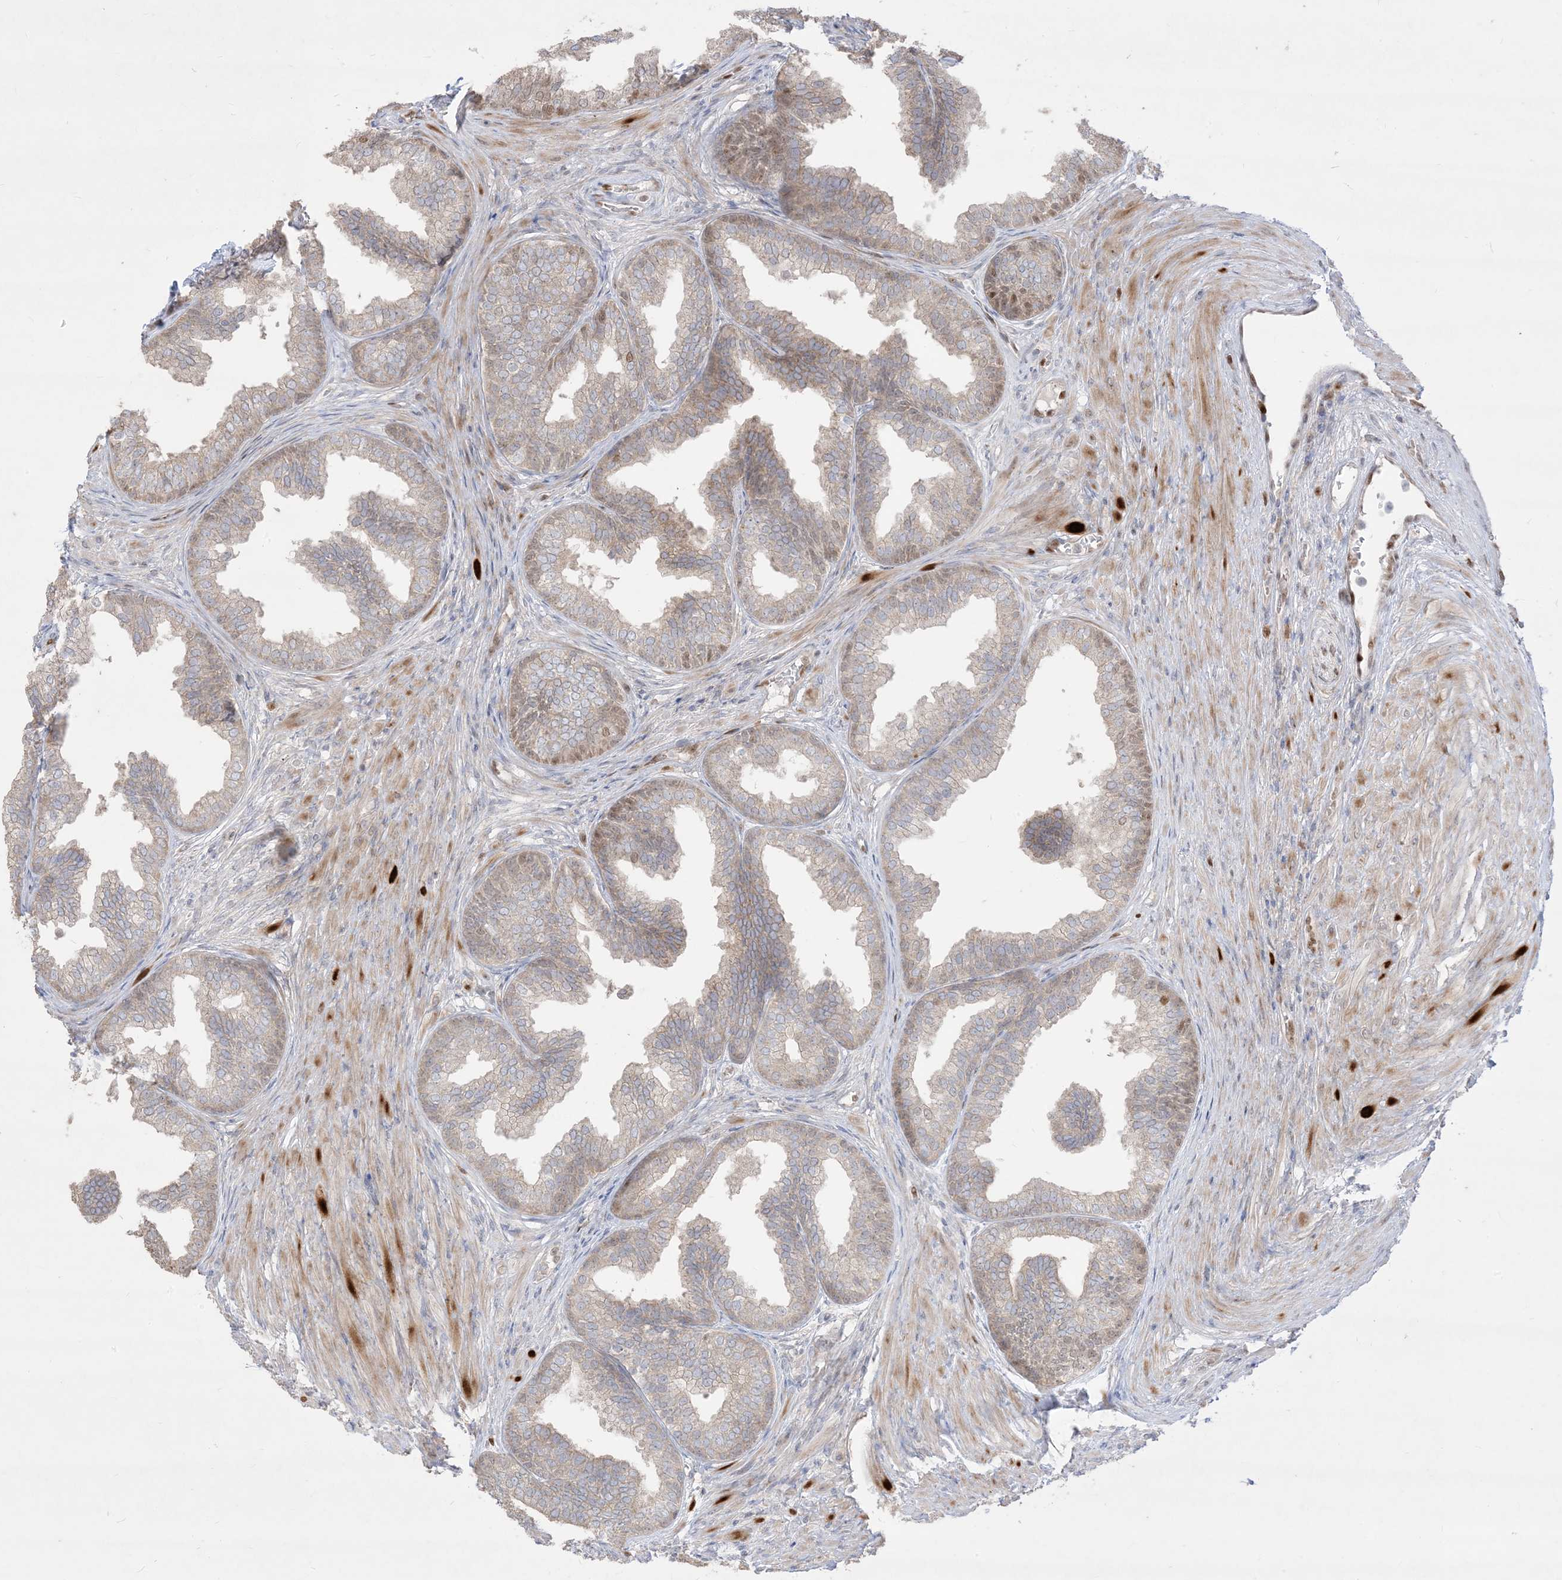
{"staining": {"intensity": "weak", "quantity": "25%-75%", "location": "cytoplasmic/membranous,nuclear"}, "tissue": "prostate", "cell_type": "Glandular cells", "image_type": "normal", "snomed": [{"axis": "morphology", "description": "Normal tissue, NOS"}, {"axis": "topography", "description": "Prostate"}], "caption": "Immunohistochemistry of unremarkable human prostate shows low levels of weak cytoplasmic/membranous,nuclear staining in approximately 25%-75% of glandular cells. The staining was performed using DAB, with brown indicating positive protein expression. Nuclei are stained blue with hematoxylin.", "gene": "BHLHE40", "patient": {"sex": "male", "age": 76}}